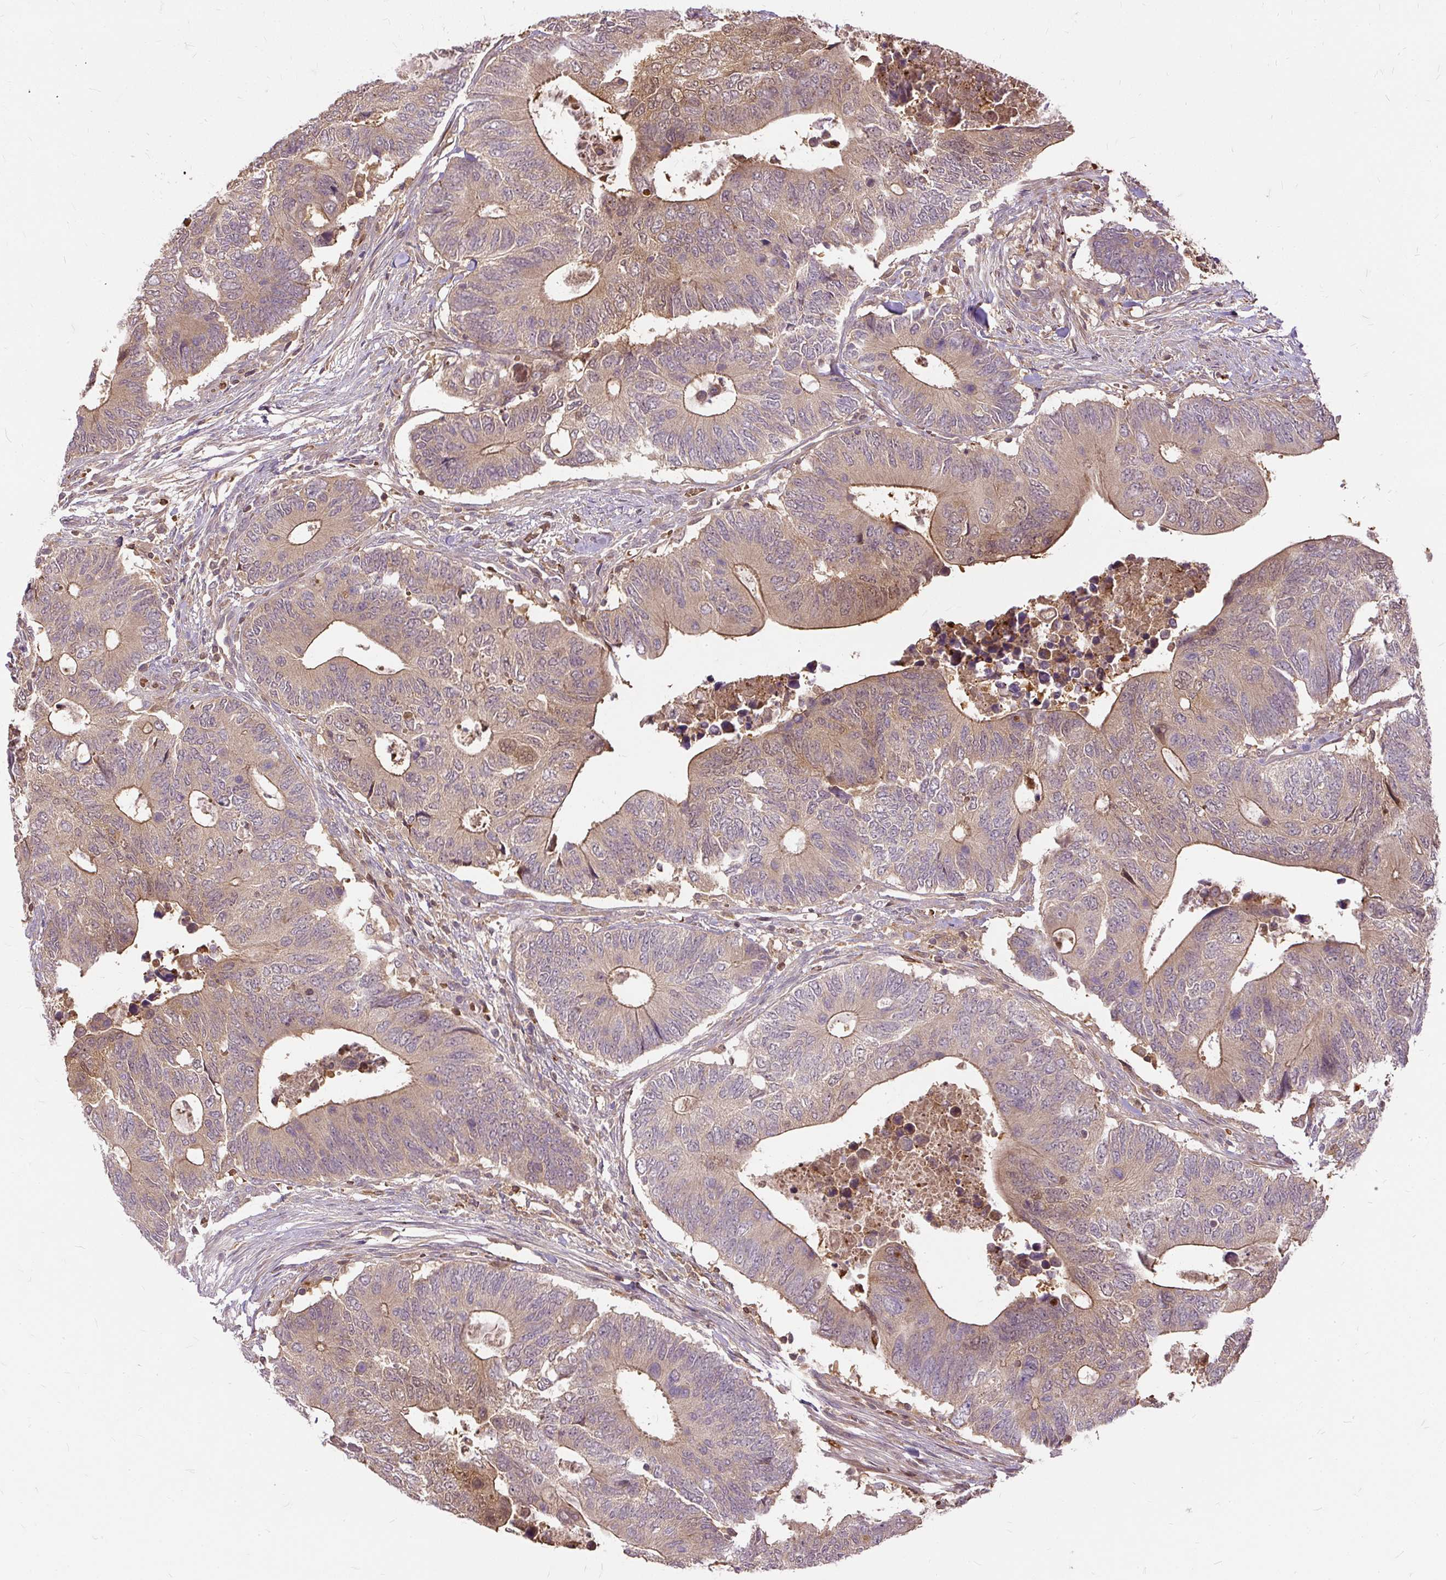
{"staining": {"intensity": "moderate", "quantity": "25%-75%", "location": "cytoplasmic/membranous"}, "tissue": "colorectal cancer", "cell_type": "Tumor cells", "image_type": "cancer", "snomed": [{"axis": "morphology", "description": "Adenocarcinoma, NOS"}, {"axis": "topography", "description": "Colon"}], "caption": "This histopathology image reveals adenocarcinoma (colorectal) stained with IHC to label a protein in brown. The cytoplasmic/membranous of tumor cells show moderate positivity for the protein. Nuclei are counter-stained blue.", "gene": "AP5S1", "patient": {"sex": "male", "age": 87}}